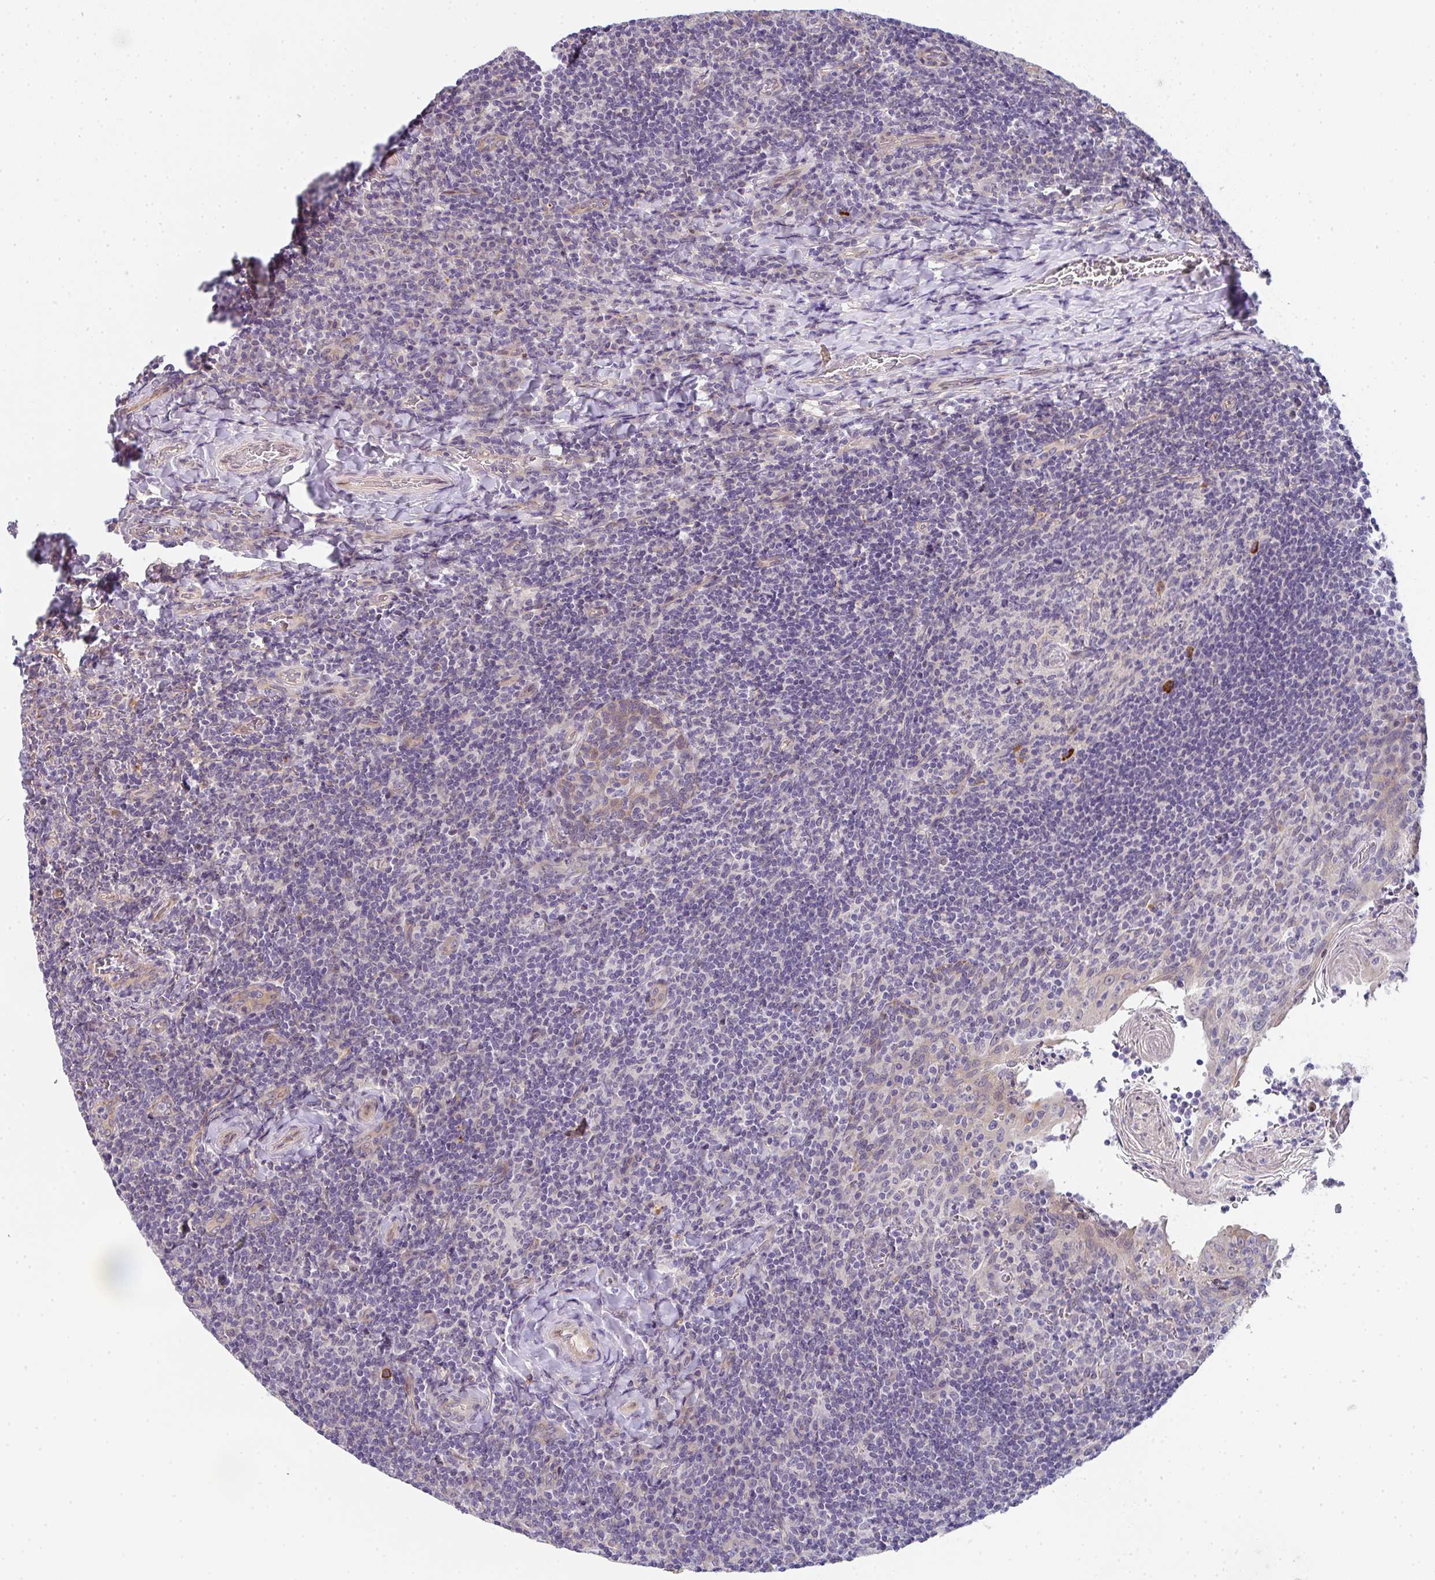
{"staining": {"intensity": "negative", "quantity": "none", "location": "none"}, "tissue": "tonsil", "cell_type": "Germinal center cells", "image_type": "normal", "snomed": [{"axis": "morphology", "description": "Normal tissue, NOS"}, {"axis": "topography", "description": "Tonsil"}], "caption": "This is a photomicrograph of immunohistochemistry (IHC) staining of normal tonsil, which shows no expression in germinal center cells. Nuclei are stained in blue.", "gene": "TNFRSF10A", "patient": {"sex": "female", "age": 10}}